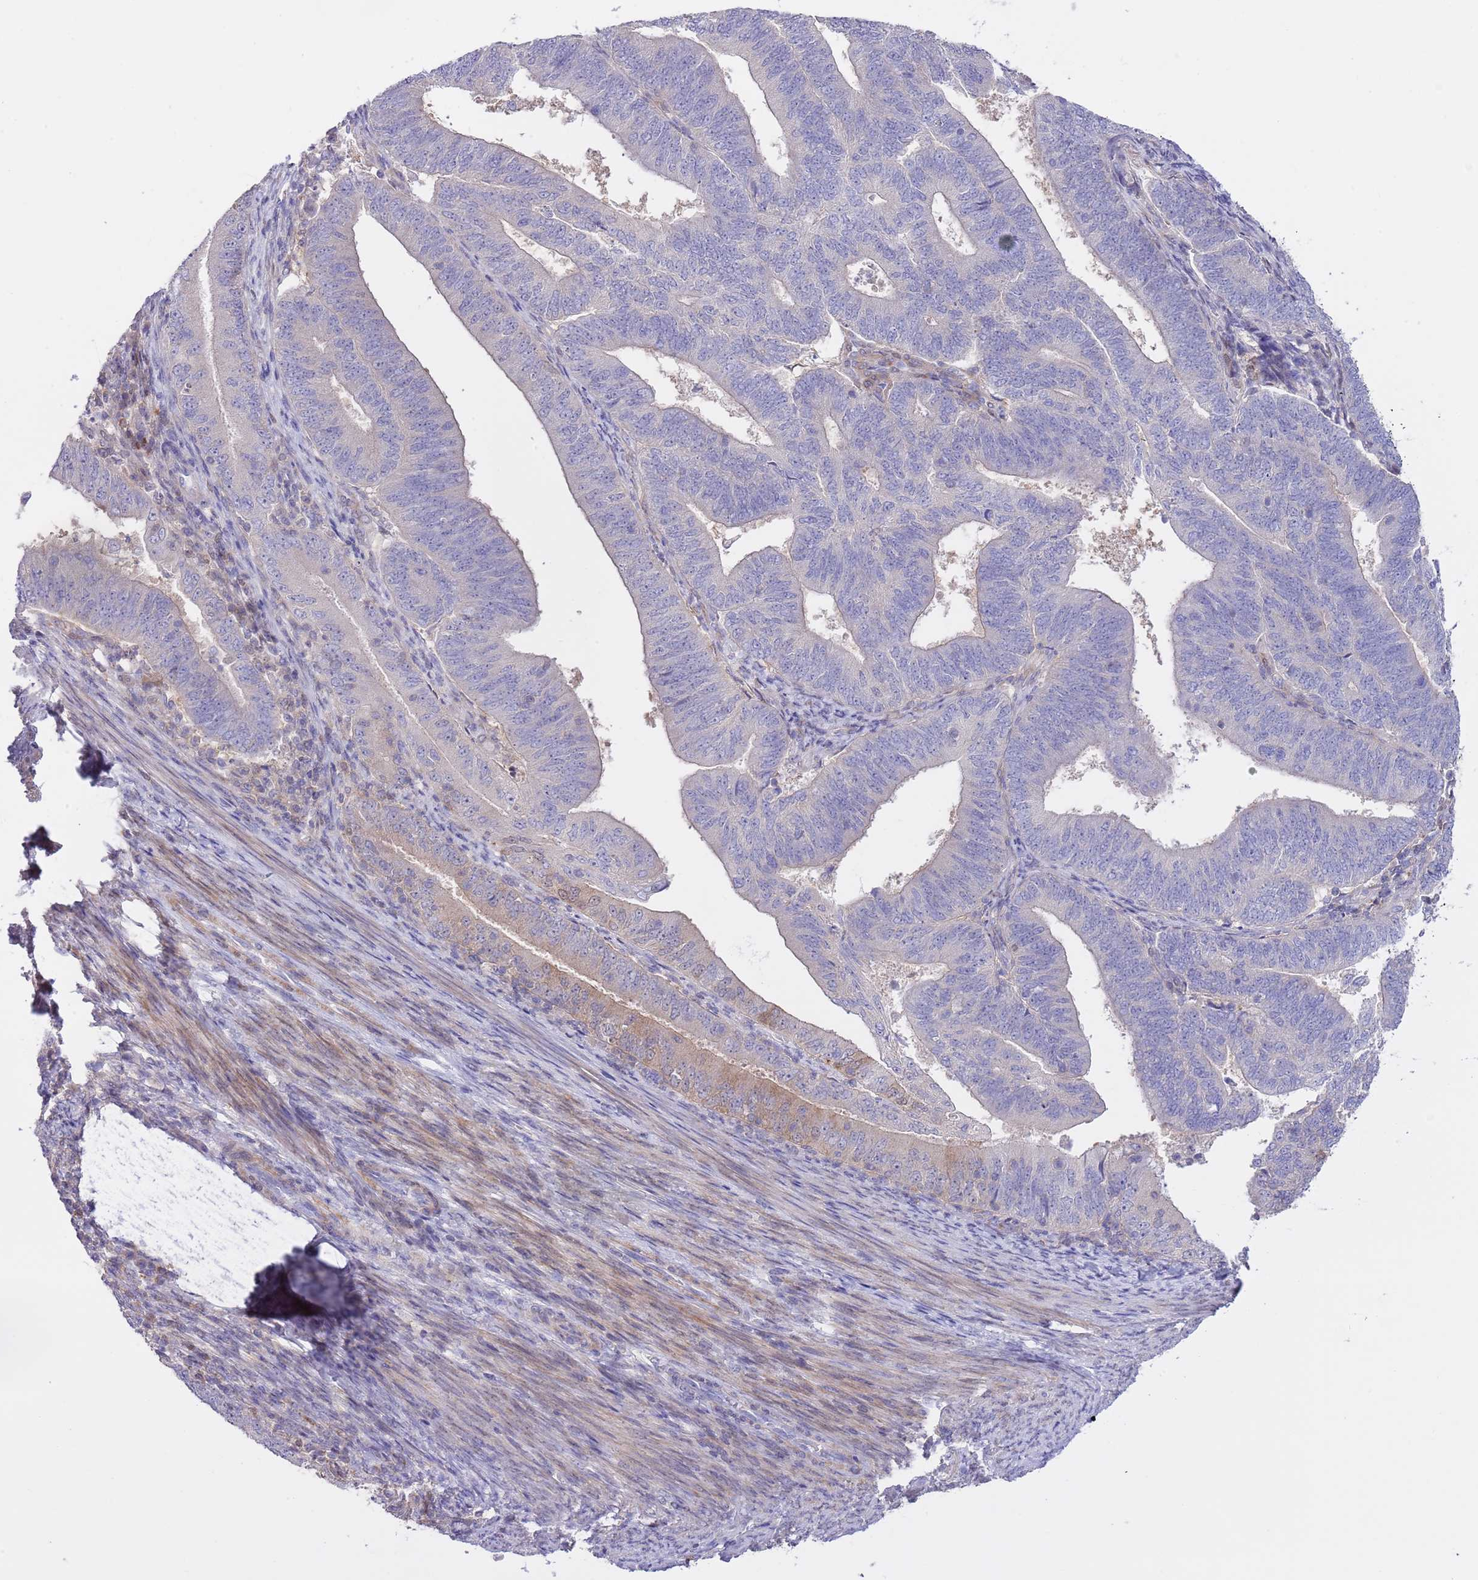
{"staining": {"intensity": "weak", "quantity": "<25%", "location": "cytoplasmic/membranous"}, "tissue": "endometrial cancer", "cell_type": "Tumor cells", "image_type": "cancer", "snomed": [{"axis": "morphology", "description": "Adenocarcinoma, NOS"}, {"axis": "topography", "description": "Endometrium"}], "caption": "This is an immunohistochemistry (IHC) micrograph of human endometrial cancer. There is no staining in tumor cells.", "gene": "PRR32", "patient": {"sex": "female", "age": 70}}